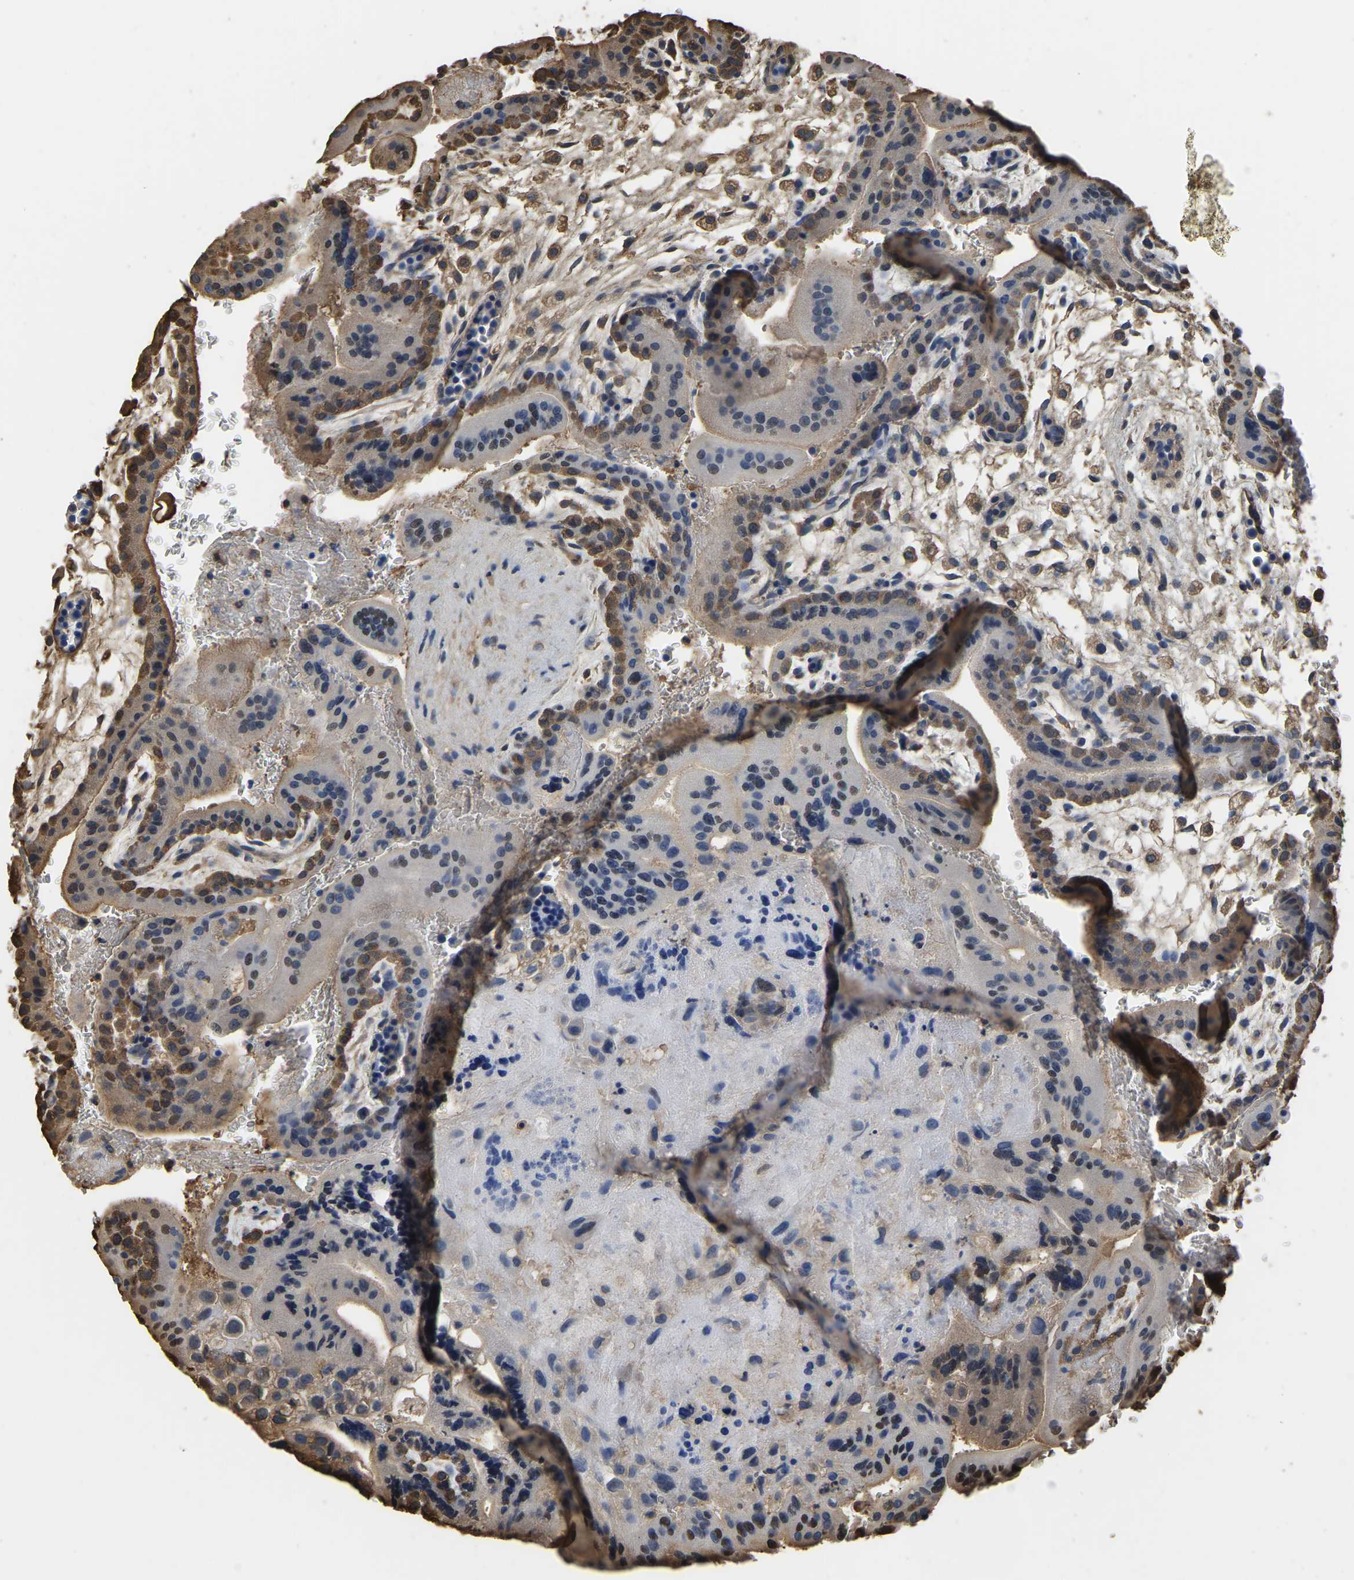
{"staining": {"intensity": "negative", "quantity": "none", "location": "none"}, "tissue": "placenta", "cell_type": "Decidual cells", "image_type": "normal", "snomed": [{"axis": "morphology", "description": "Normal tissue, NOS"}, {"axis": "topography", "description": "Placenta"}], "caption": "Immunohistochemistry histopathology image of benign placenta: placenta stained with DAB (3,3'-diaminobenzidine) displays no significant protein positivity in decidual cells.", "gene": "LDHB", "patient": {"sex": "female", "age": 35}}